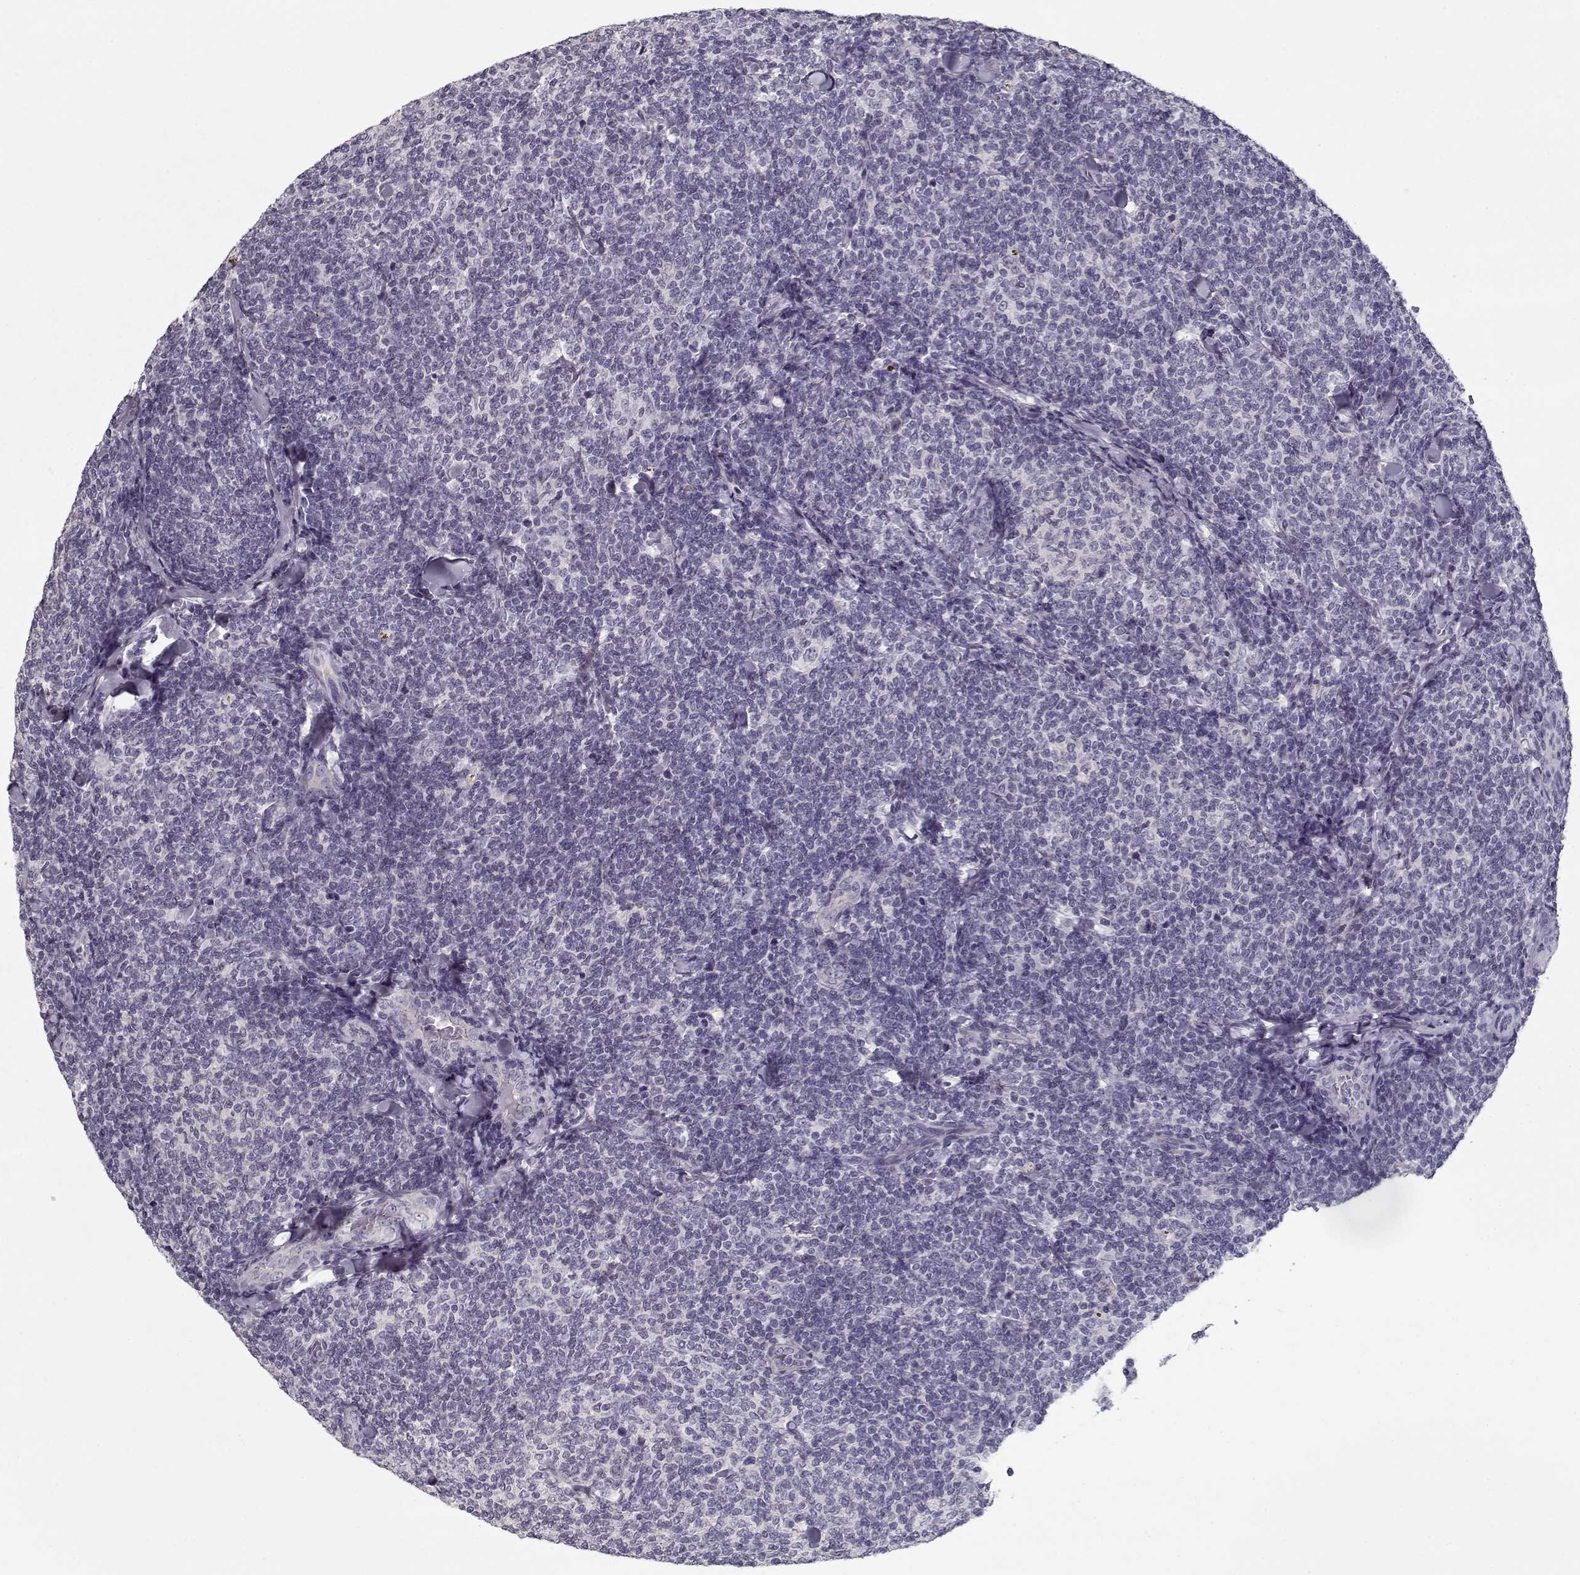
{"staining": {"intensity": "negative", "quantity": "none", "location": "none"}, "tissue": "lymphoma", "cell_type": "Tumor cells", "image_type": "cancer", "snomed": [{"axis": "morphology", "description": "Malignant lymphoma, non-Hodgkin's type, Low grade"}, {"axis": "topography", "description": "Lymph node"}], "caption": "Tumor cells show no significant protein staining in lymphoma.", "gene": "CCDC136", "patient": {"sex": "female", "age": 56}}